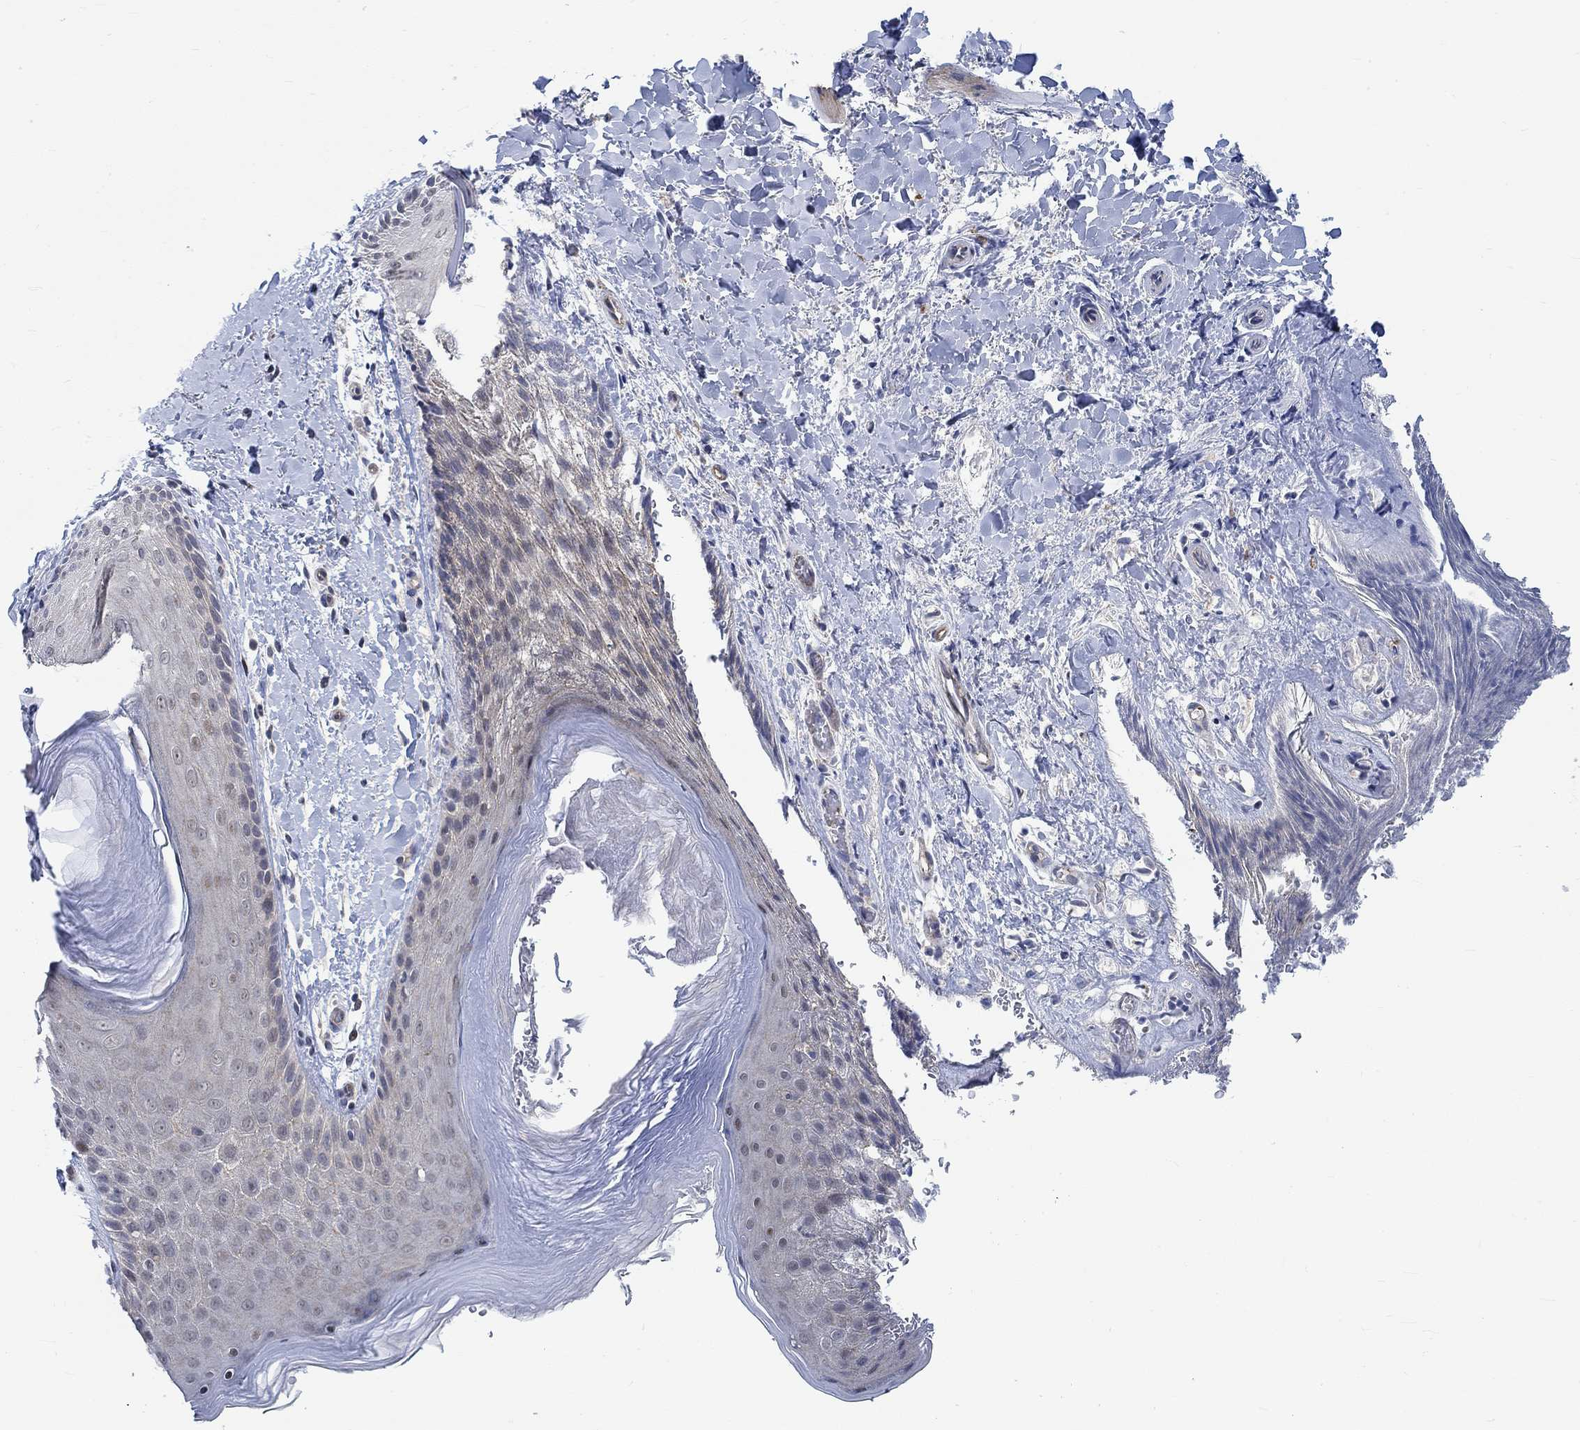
{"staining": {"intensity": "weak", "quantity": "<25%", "location": "nuclear"}, "tissue": "skin", "cell_type": "Epidermal cells", "image_type": "normal", "snomed": [{"axis": "morphology", "description": "Normal tissue, NOS"}, {"axis": "topography", "description": "Anal"}], "caption": "This is an immunohistochemistry (IHC) micrograph of unremarkable human skin. There is no expression in epidermal cells.", "gene": "KCNH8", "patient": {"sex": "male", "age": 36}}